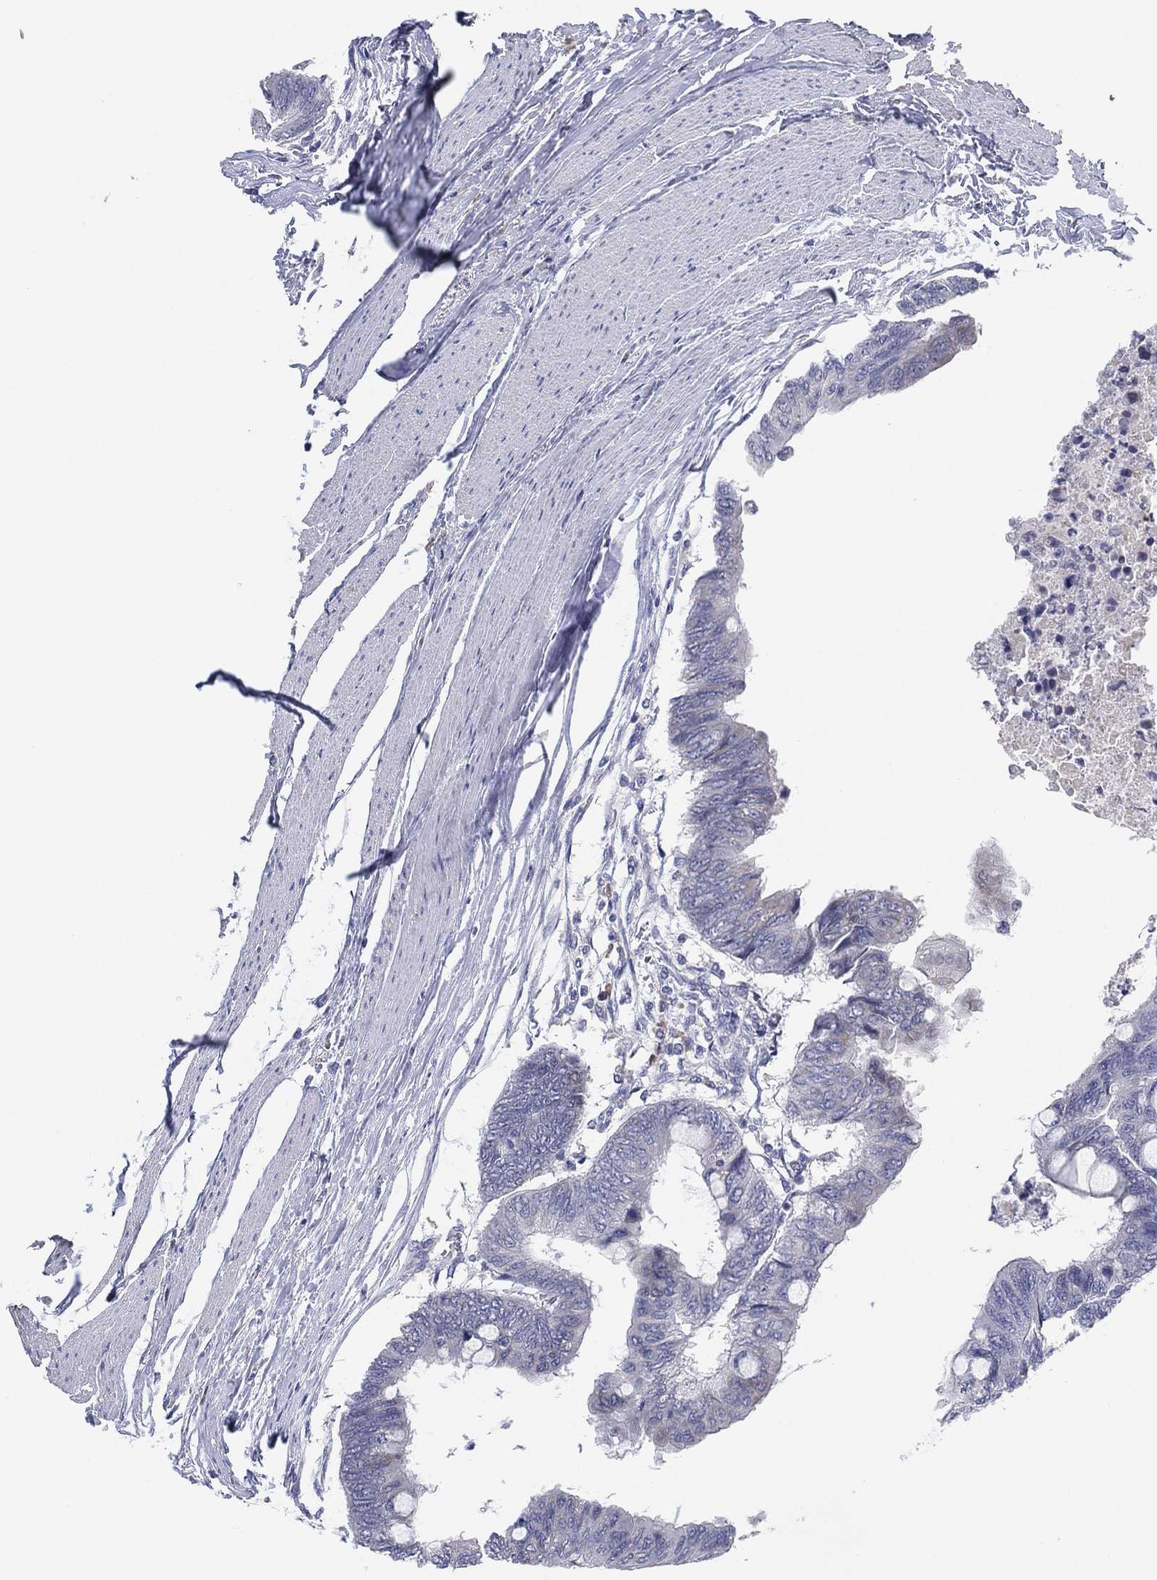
{"staining": {"intensity": "negative", "quantity": "none", "location": "none"}, "tissue": "colorectal cancer", "cell_type": "Tumor cells", "image_type": "cancer", "snomed": [{"axis": "morphology", "description": "Normal tissue, NOS"}, {"axis": "morphology", "description": "Adenocarcinoma, NOS"}, {"axis": "topography", "description": "Rectum"}, {"axis": "topography", "description": "Peripheral nerve tissue"}], "caption": "Tumor cells show no significant staining in colorectal adenocarcinoma. The staining is performed using DAB brown chromogen with nuclei counter-stained in using hematoxylin.", "gene": "TMEM40", "patient": {"sex": "male", "age": 92}}